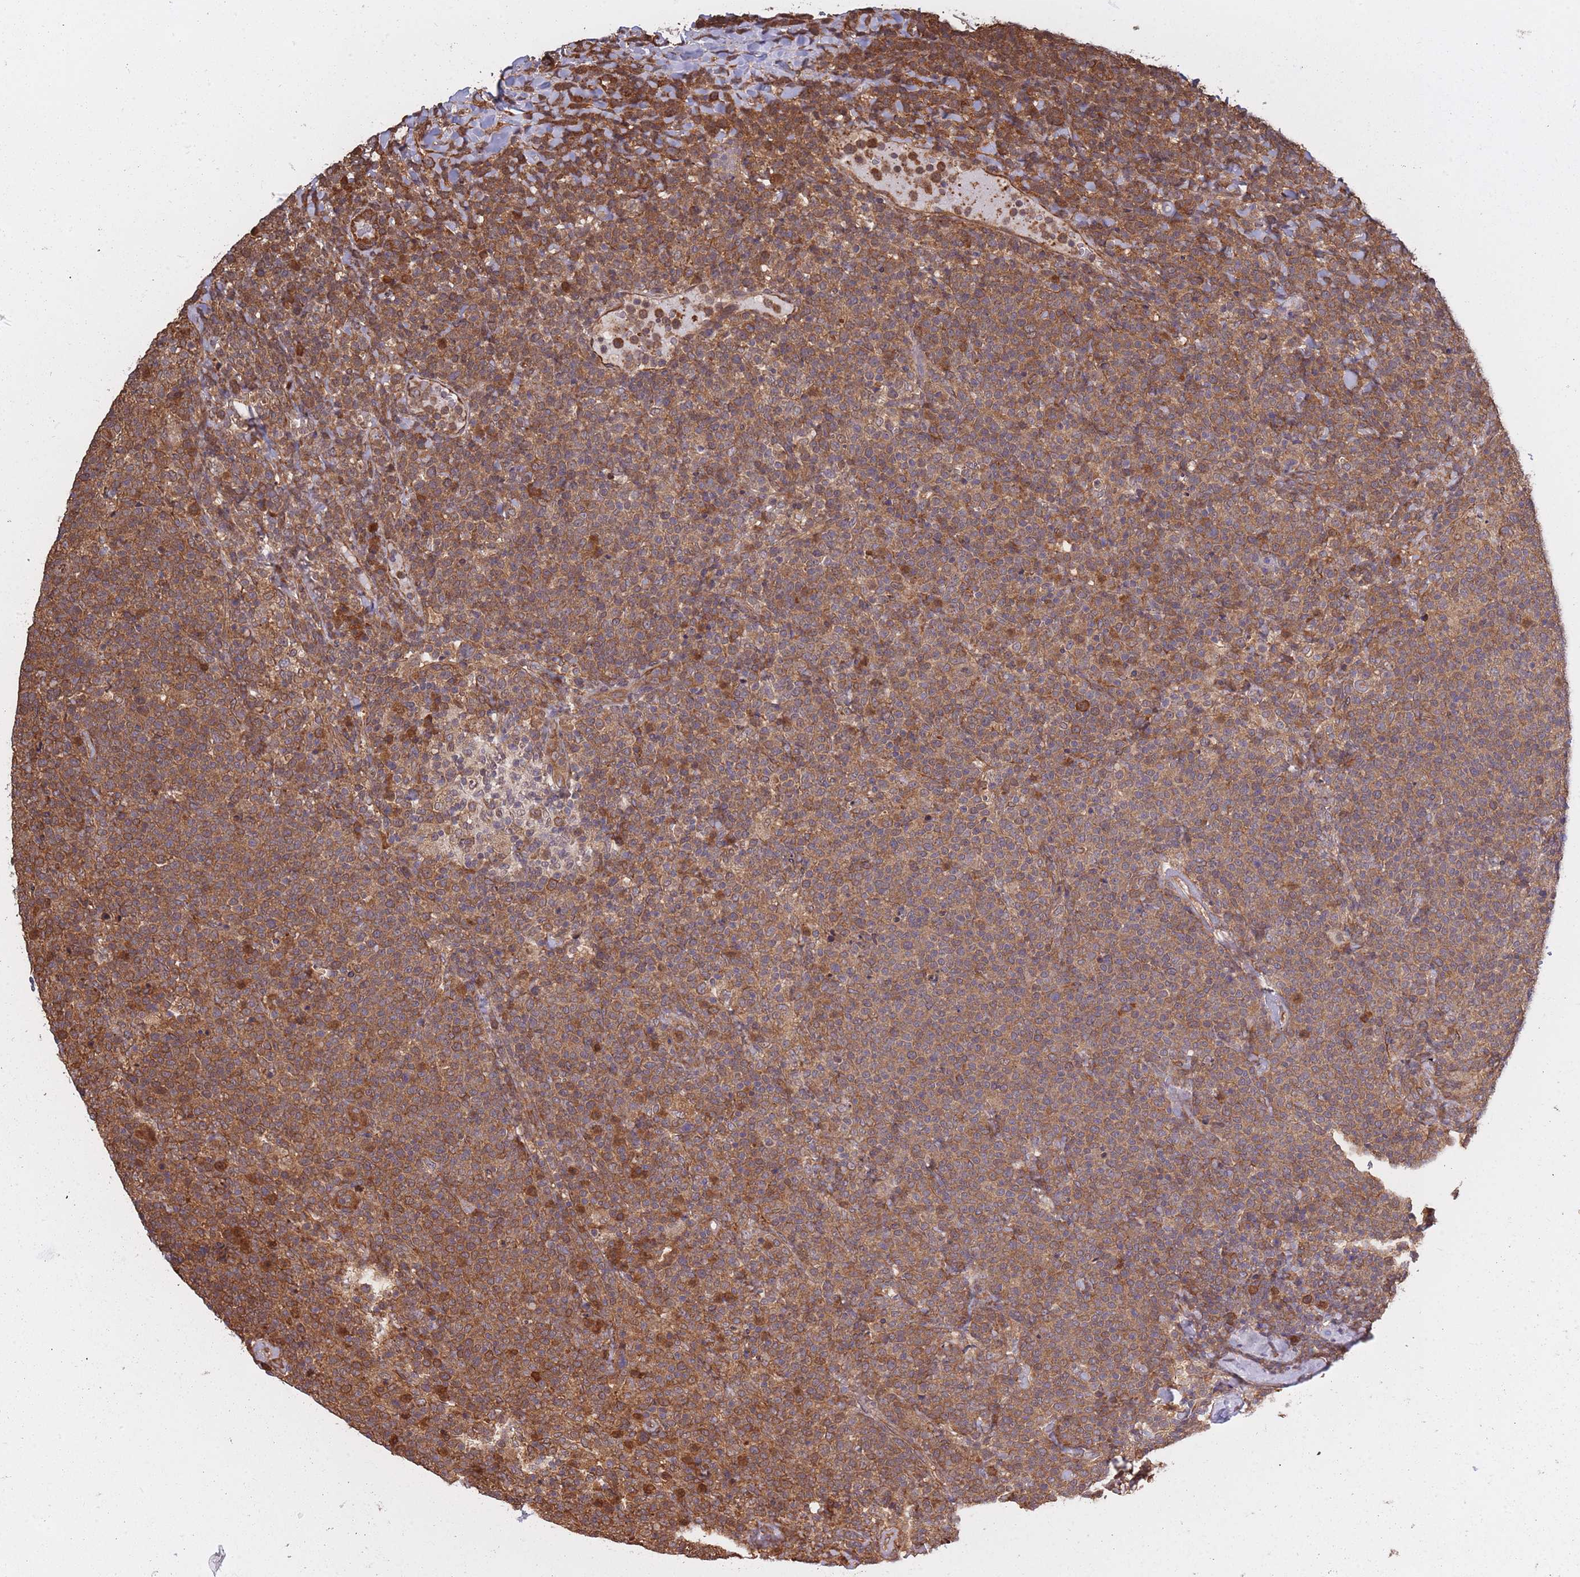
{"staining": {"intensity": "moderate", "quantity": ">75%", "location": "cytoplasmic/membranous"}, "tissue": "lymphoma", "cell_type": "Tumor cells", "image_type": "cancer", "snomed": [{"axis": "morphology", "description": "Malignant lymphoma, non-Hodgkin's type, High grade"}, {"axis": "topography", "description": "Lymph node"}], "caption": "A brown stain labels moderate cytoplasmic/membranous staining of a protein in malignant lymphoma, non-Hodgkin's type (high-grade) tumor cells.", "gene": "ARL13B", "patient": {"sex": "male", "age": 61}}